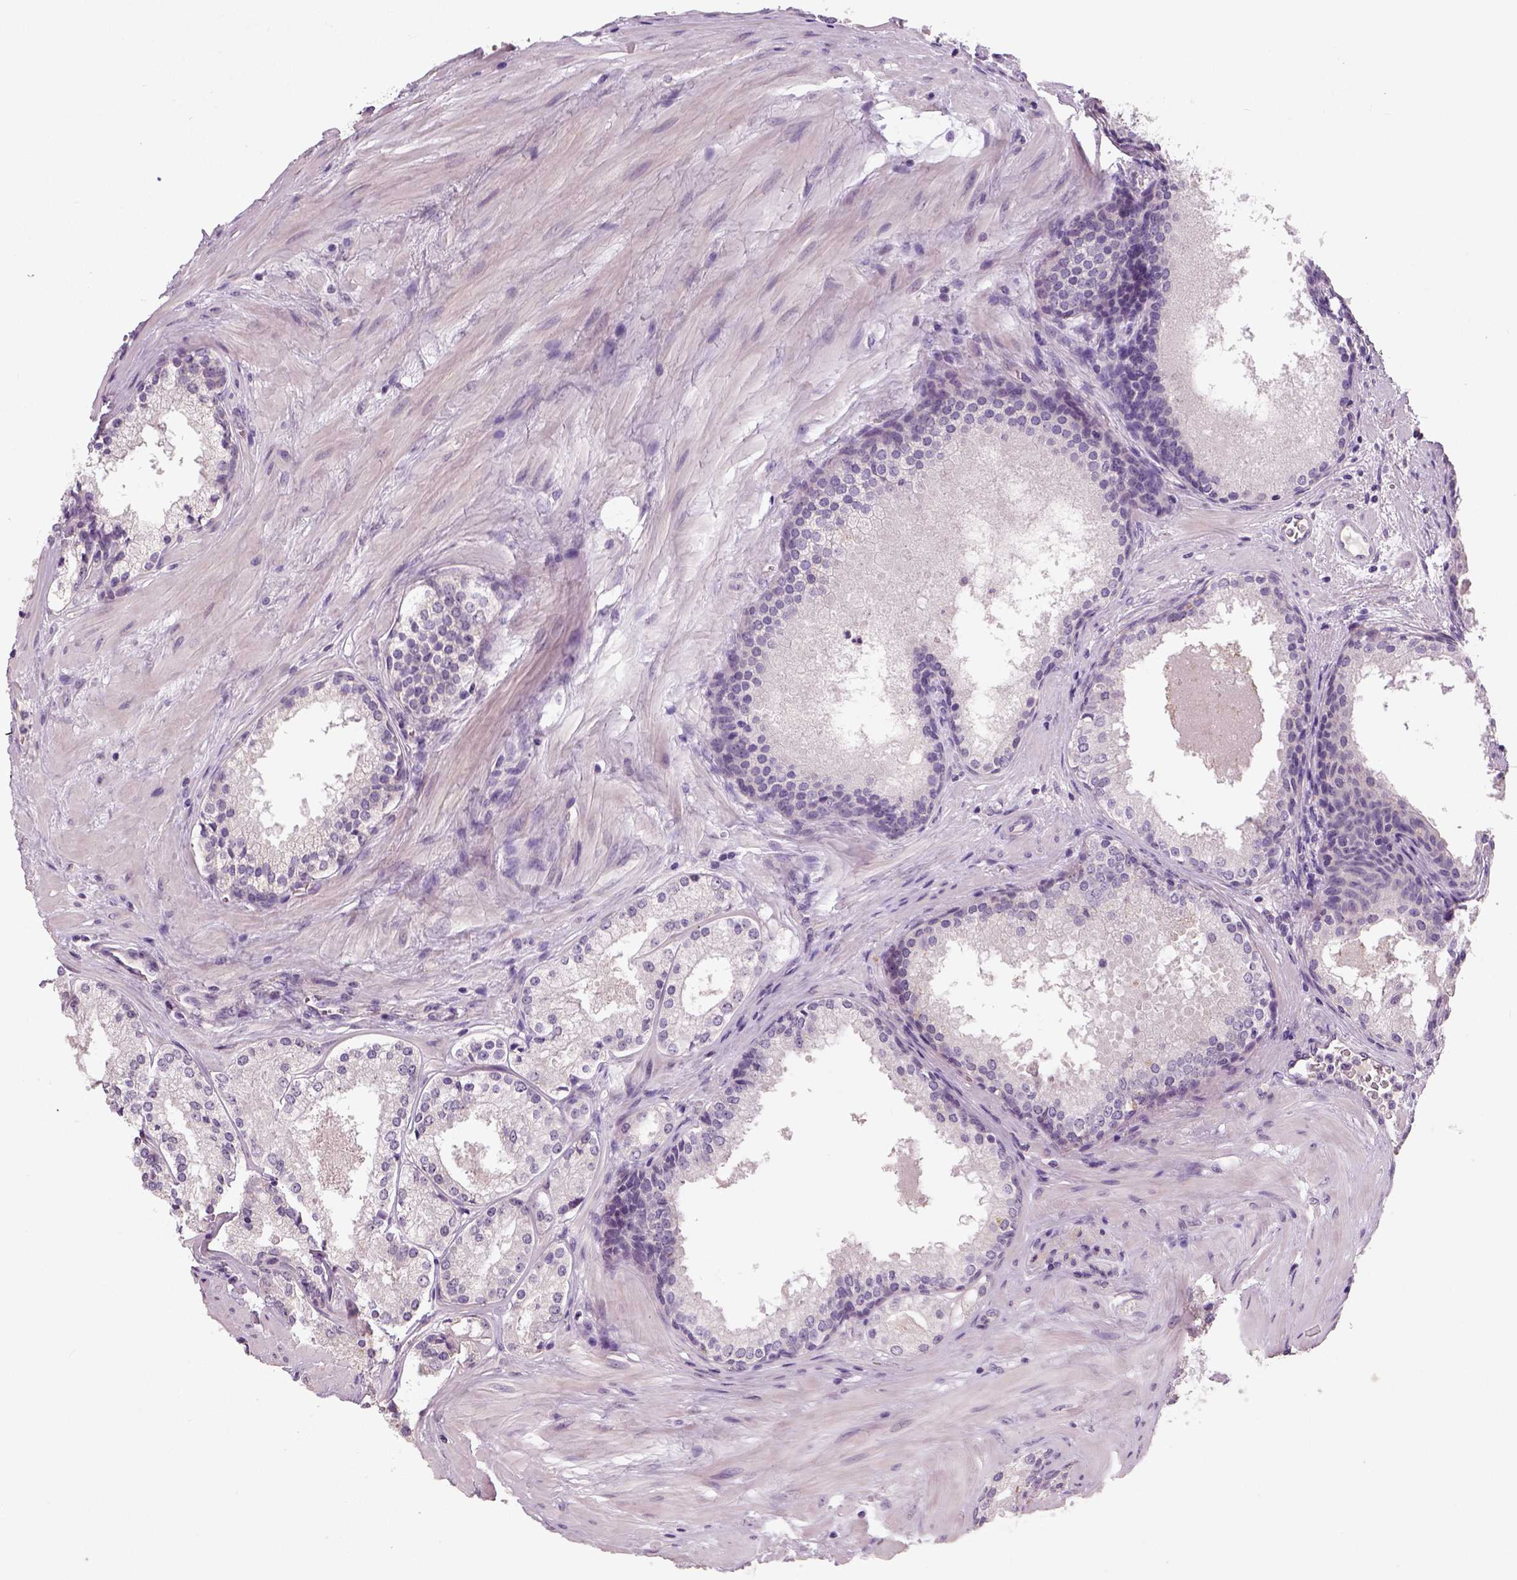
{"staining": {"intensity": "negative", "quantity": "none", "location": "none"}, "tissue": "prostate cancer", "cell_type": "Tumor cells", "image_type": "cancer", "snomed": [{"axis": "morphology", "description": "Adenocarcinoma, Low grade"}, {"axis": "topography", "description": "Prostate"}], "caption": "Immunohistochemistry (IHC) of human prostate low-grade adenocarcinoma demonstrates no positivity in tumor cells.", "gene": "NECAB1", "patient": {"sex": "male", "age": 56}}